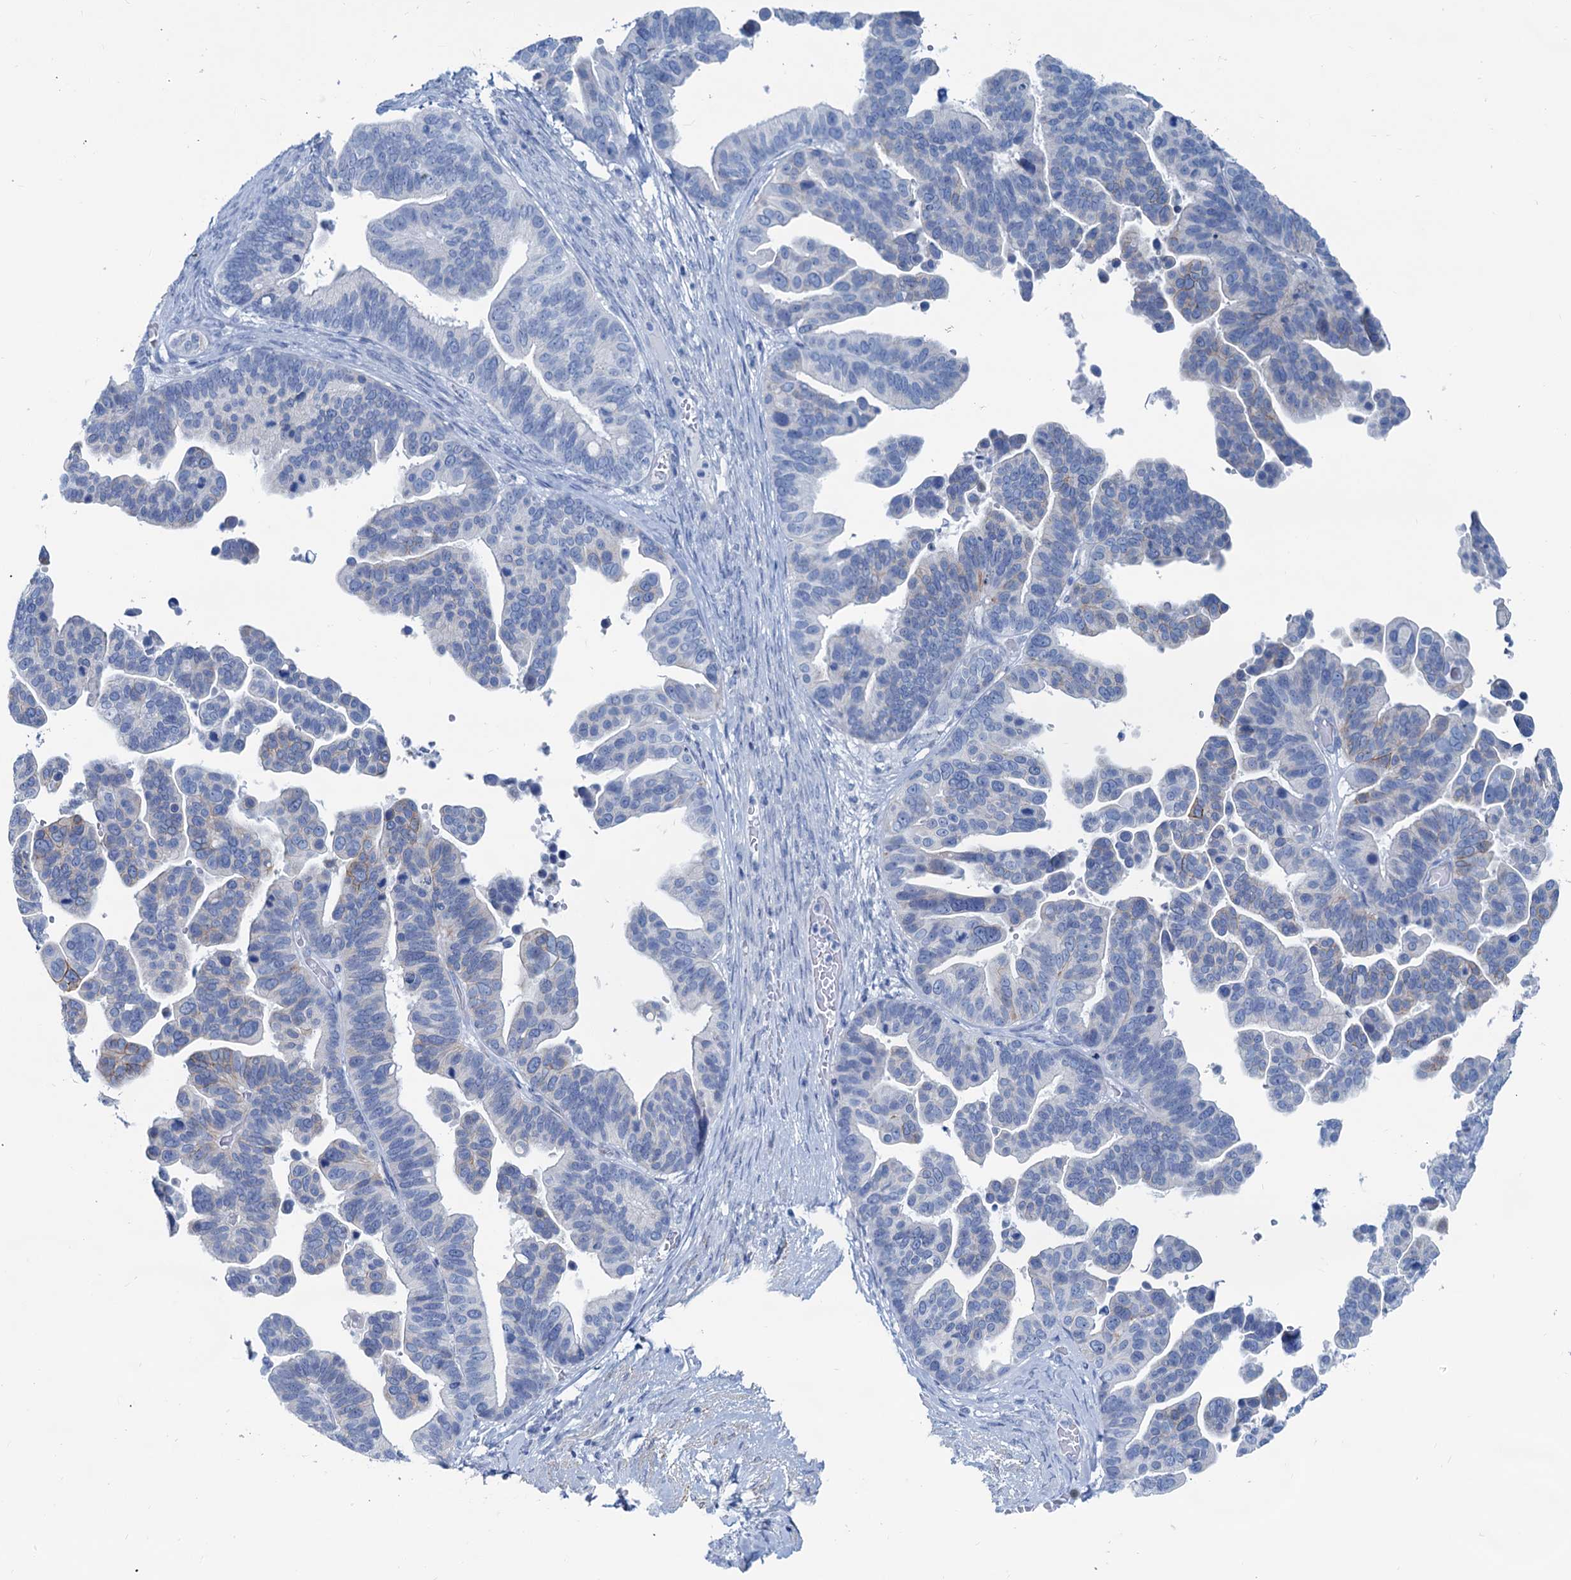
{"staining": {"intensity": "negative", "quantity": "none", "location": "none"}, "tissue": "ovarian cancer", "cell_type": "Tumor cells", "image_type": "cancer", "snomed": [{"axis": "morphology", "description": "Cystadenocarcinoma, serous, NOS"}, {"axis": "topography", "description": "Ovary"}], "caption": "The photomicrograph demonstrates no significant expression in tumor cells of ovarian cancer (serous cystadenocarcinoma).", "gene": "SLC1A3", "patient": {"sex": "female", "age": 56}}